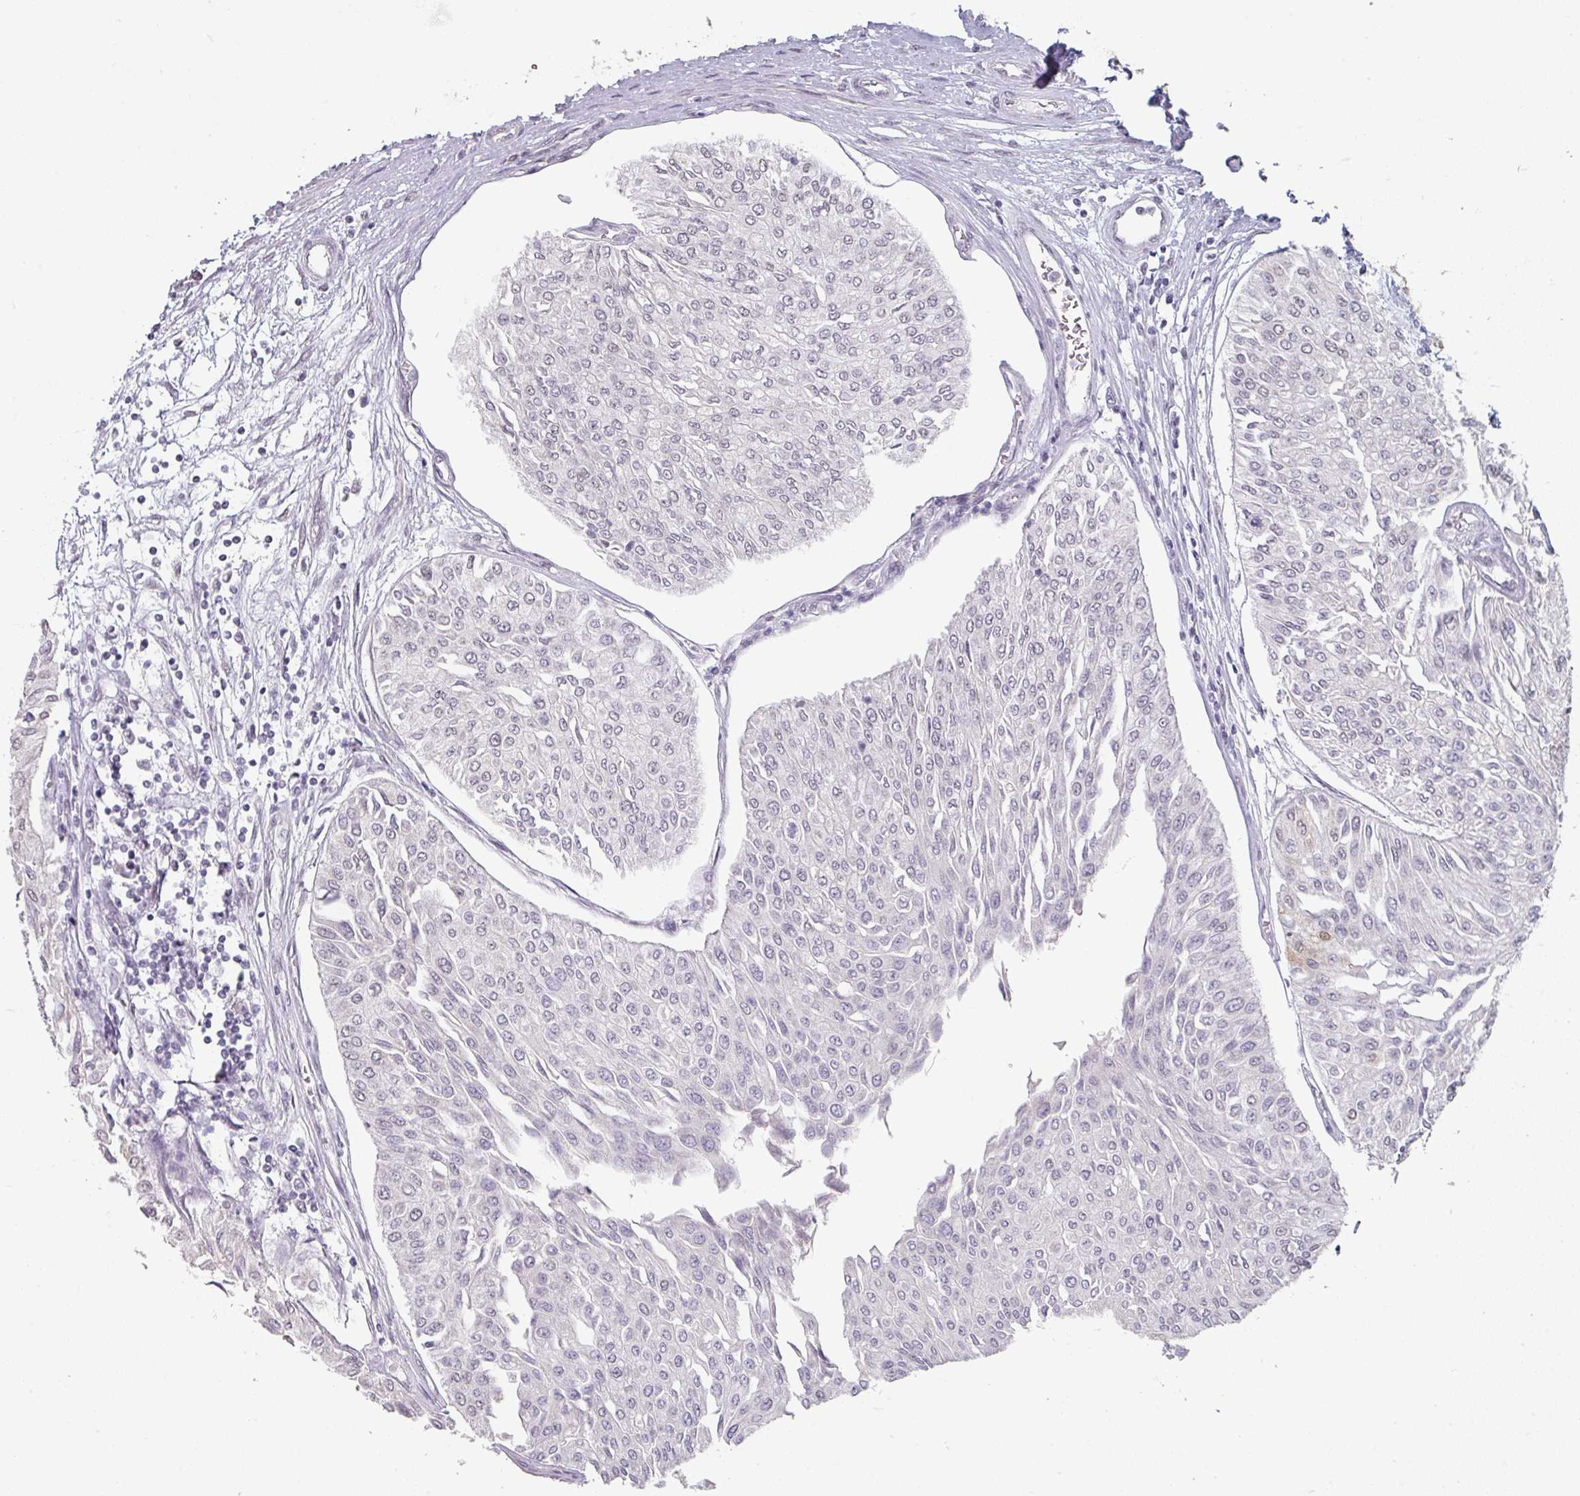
{"staining": {"intensity": "negative", "quantity": "none", "location": "none"}, "tissue": "urothelial cancer", "cell_type": "Tumor cells", "image_type": "cancer", "snomed": [{"axis": "morphology", "description": "Urothelial carcinoma, Low grade"}, {"axis": "topography", "description": "Urinary bladder"}], "caption": "High magnification brightfield microscopy of urothelial cancer stained with DAB (brown) and counterstained with hematoxylin (blue): tumor cells show no significant staining.", "gene": "SPRR1A", "patient": {"sex": "male", "age": 67}}